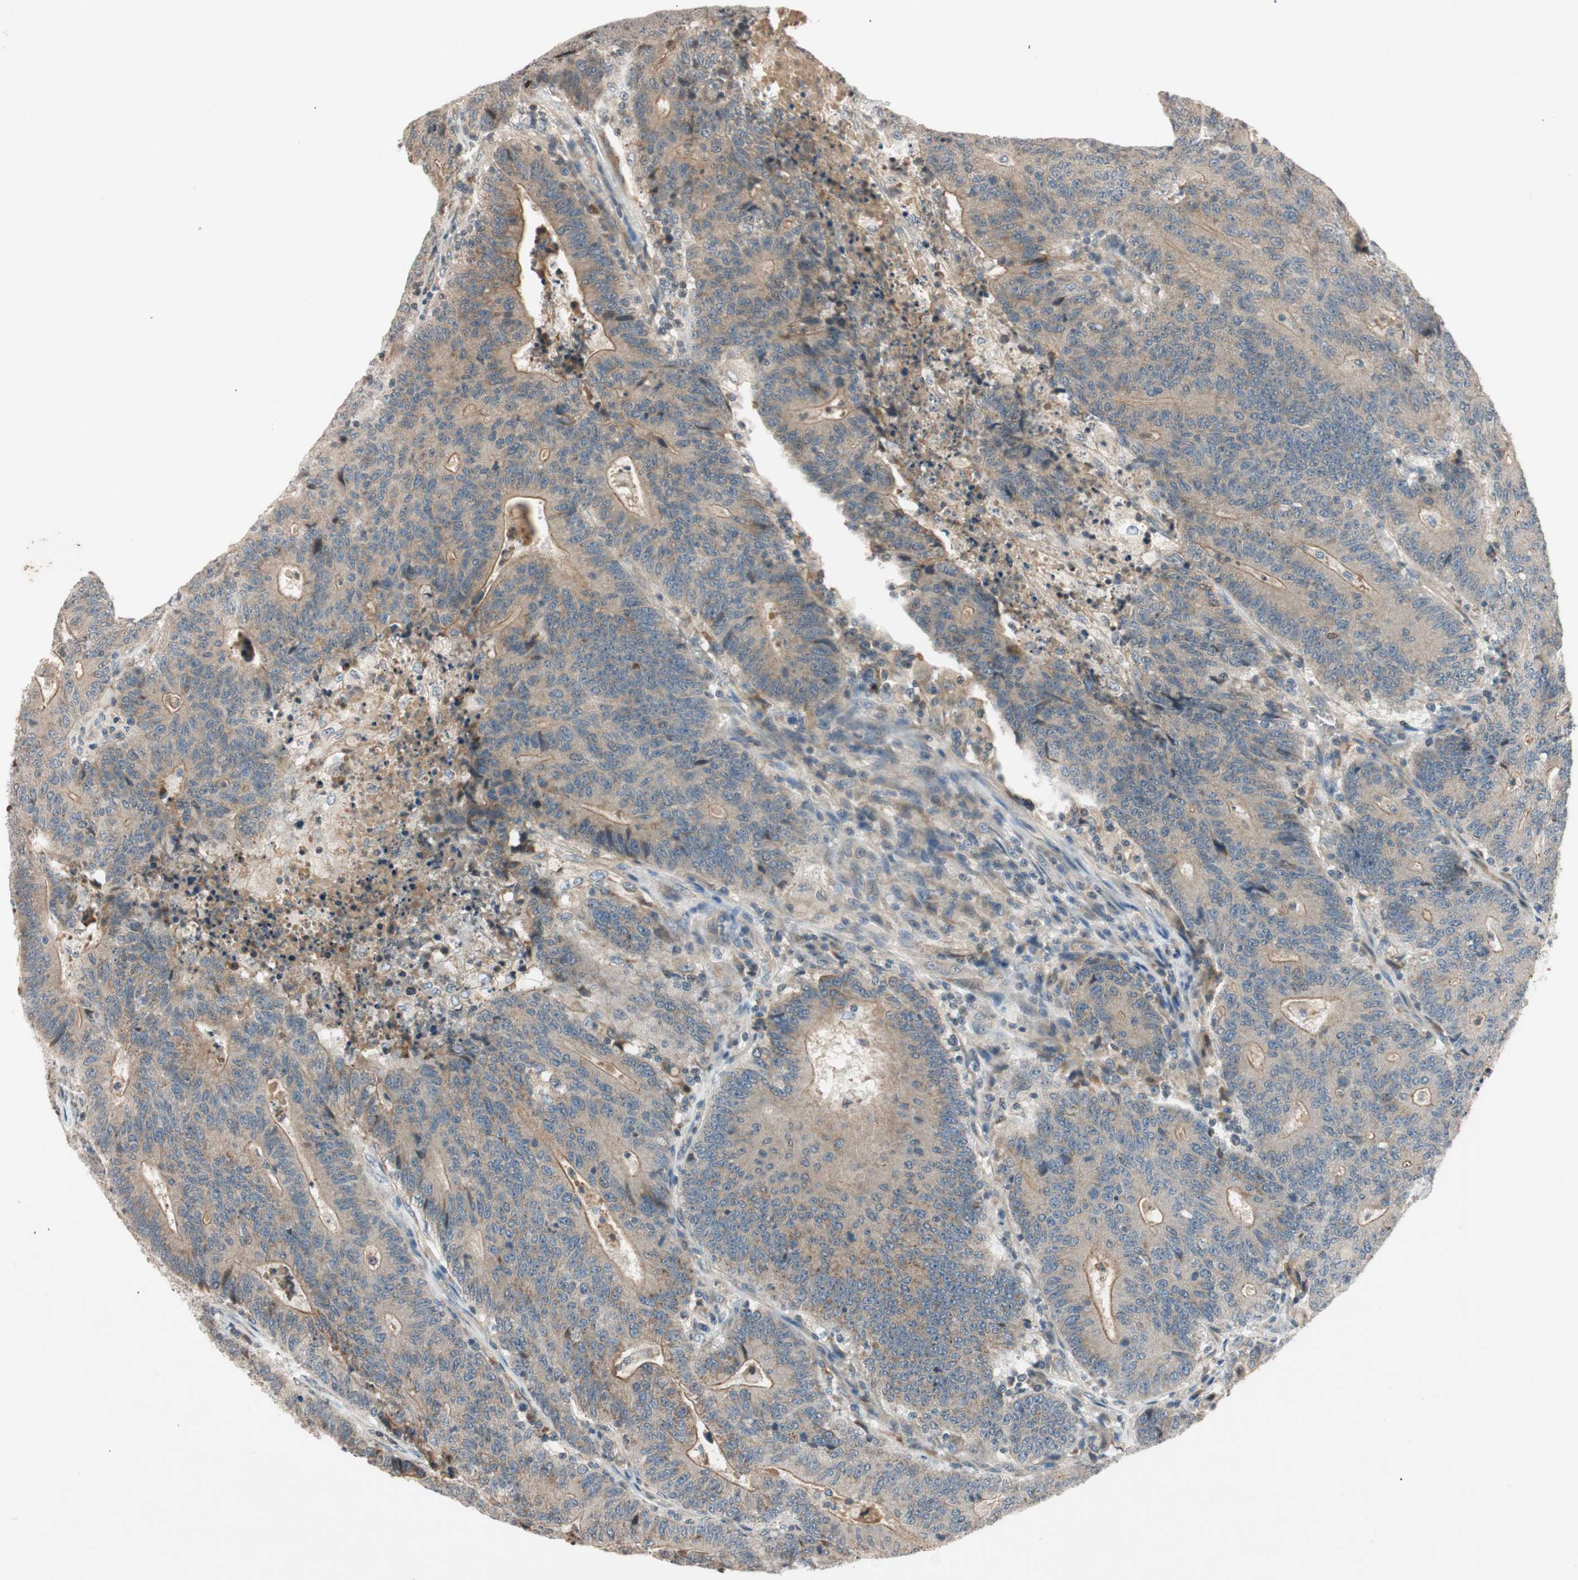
{"staining": {"intensity": "moderate", "quantity": ">75%", "location": "cytoplasmic/membranous"}, "tissue": "colorectal cancer", "cell_type": "Tumor cells", "image_type": "cancer", "snomed": [{"axis": "morphology", "description": "Normal tissue, NOS"}, {"axis": "morphology", "description": "Adenocarcinoma, NOS"}, {"axis": "topography", "description": "Colon"}], "caption": "Moderate cytoplasmic/membranous staining for a protein is identified in about >75% of tumor cells of colorectal cancer (adenocarcinoma) using immunohistochemistry (IHC).", "gene": "GCLM", "patient": {"sex": "female", "age": 75}}